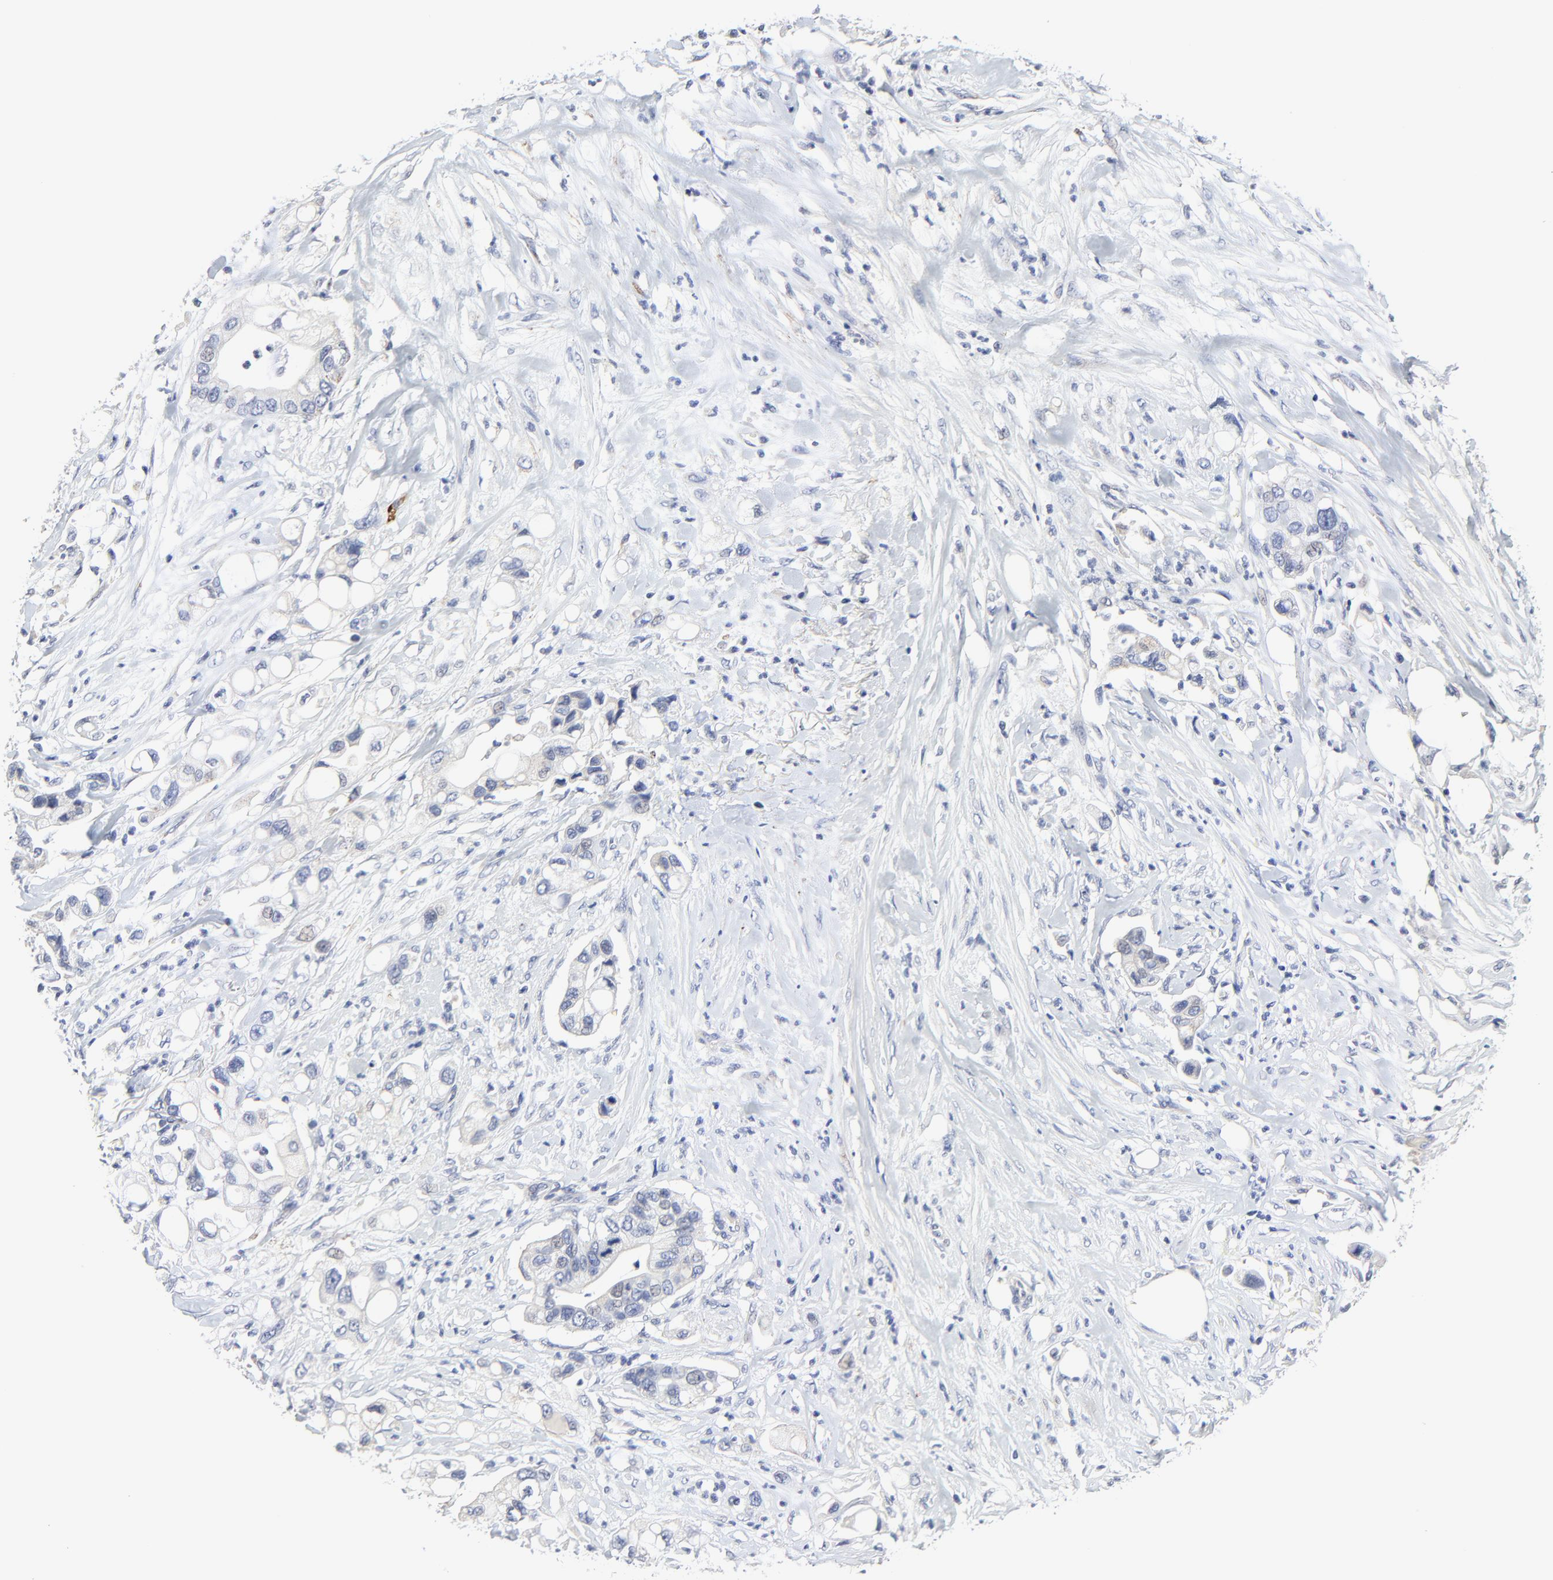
{"staining": {"intensity": "weak", "quantity": "<25%", "location": "cytoplasmic/membranous"}, "tissue": "pancreatic cancer", "cell_type": "Tumor cells", "image_type": "cancer", "snomed": [{"axis": "morphology", "description": "Adenocarcinoma, NOS"}, {"axis": "topography", "description": "Pancreas"}], "caption": "This histopathology image is of pancreatic adenocarcinoma stained with immunohistochemistry to label a protein in brown with the nuclei are counter-stained blue. There is no positivity in tumor cells.", "gene": "DHRSX", "patient": {"sex": "male", "age": 70}}